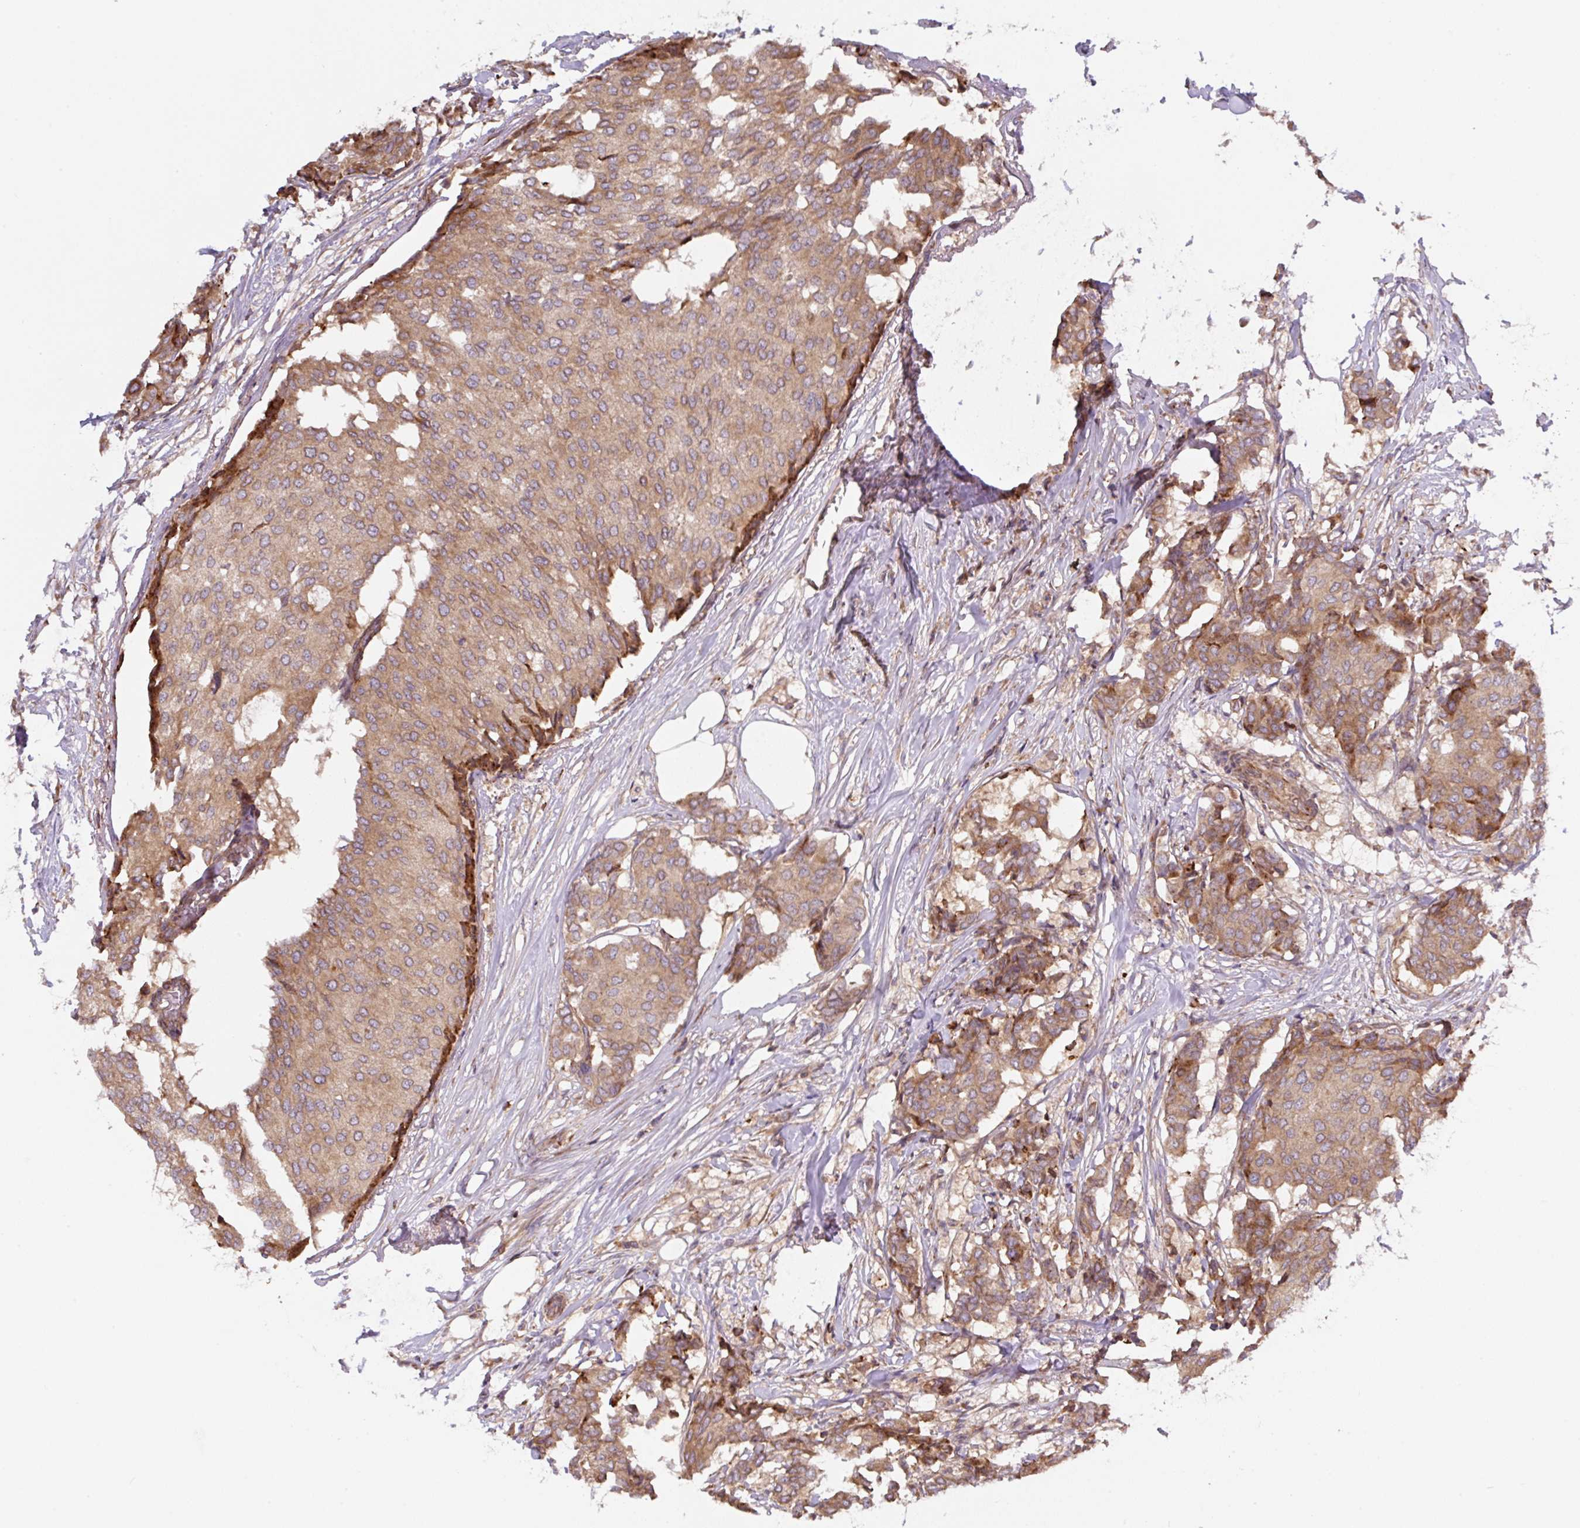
{"staining": {"intensity": "moderate", "quantity": ">75%", "location": "cytoplasmic/membranous"}, "tissue": "breast cancer", "cell_type": "Tumor cells", "image_type": "cancer", "snomed": [{"axis": "morphology", "description": "Duct carcinoma"}, {"axis": "topography", "description": "Breast"}], "caption": "Immunohistochemistry (IHC) image of human breast cancer stained for a protein (brown), which displays medium levels of moderate cytoplasmic/membranous positivity in about >75% of tumor cells.", "gene": "APOBEC3D", "patient": {"sex": "female", "age": 75}}